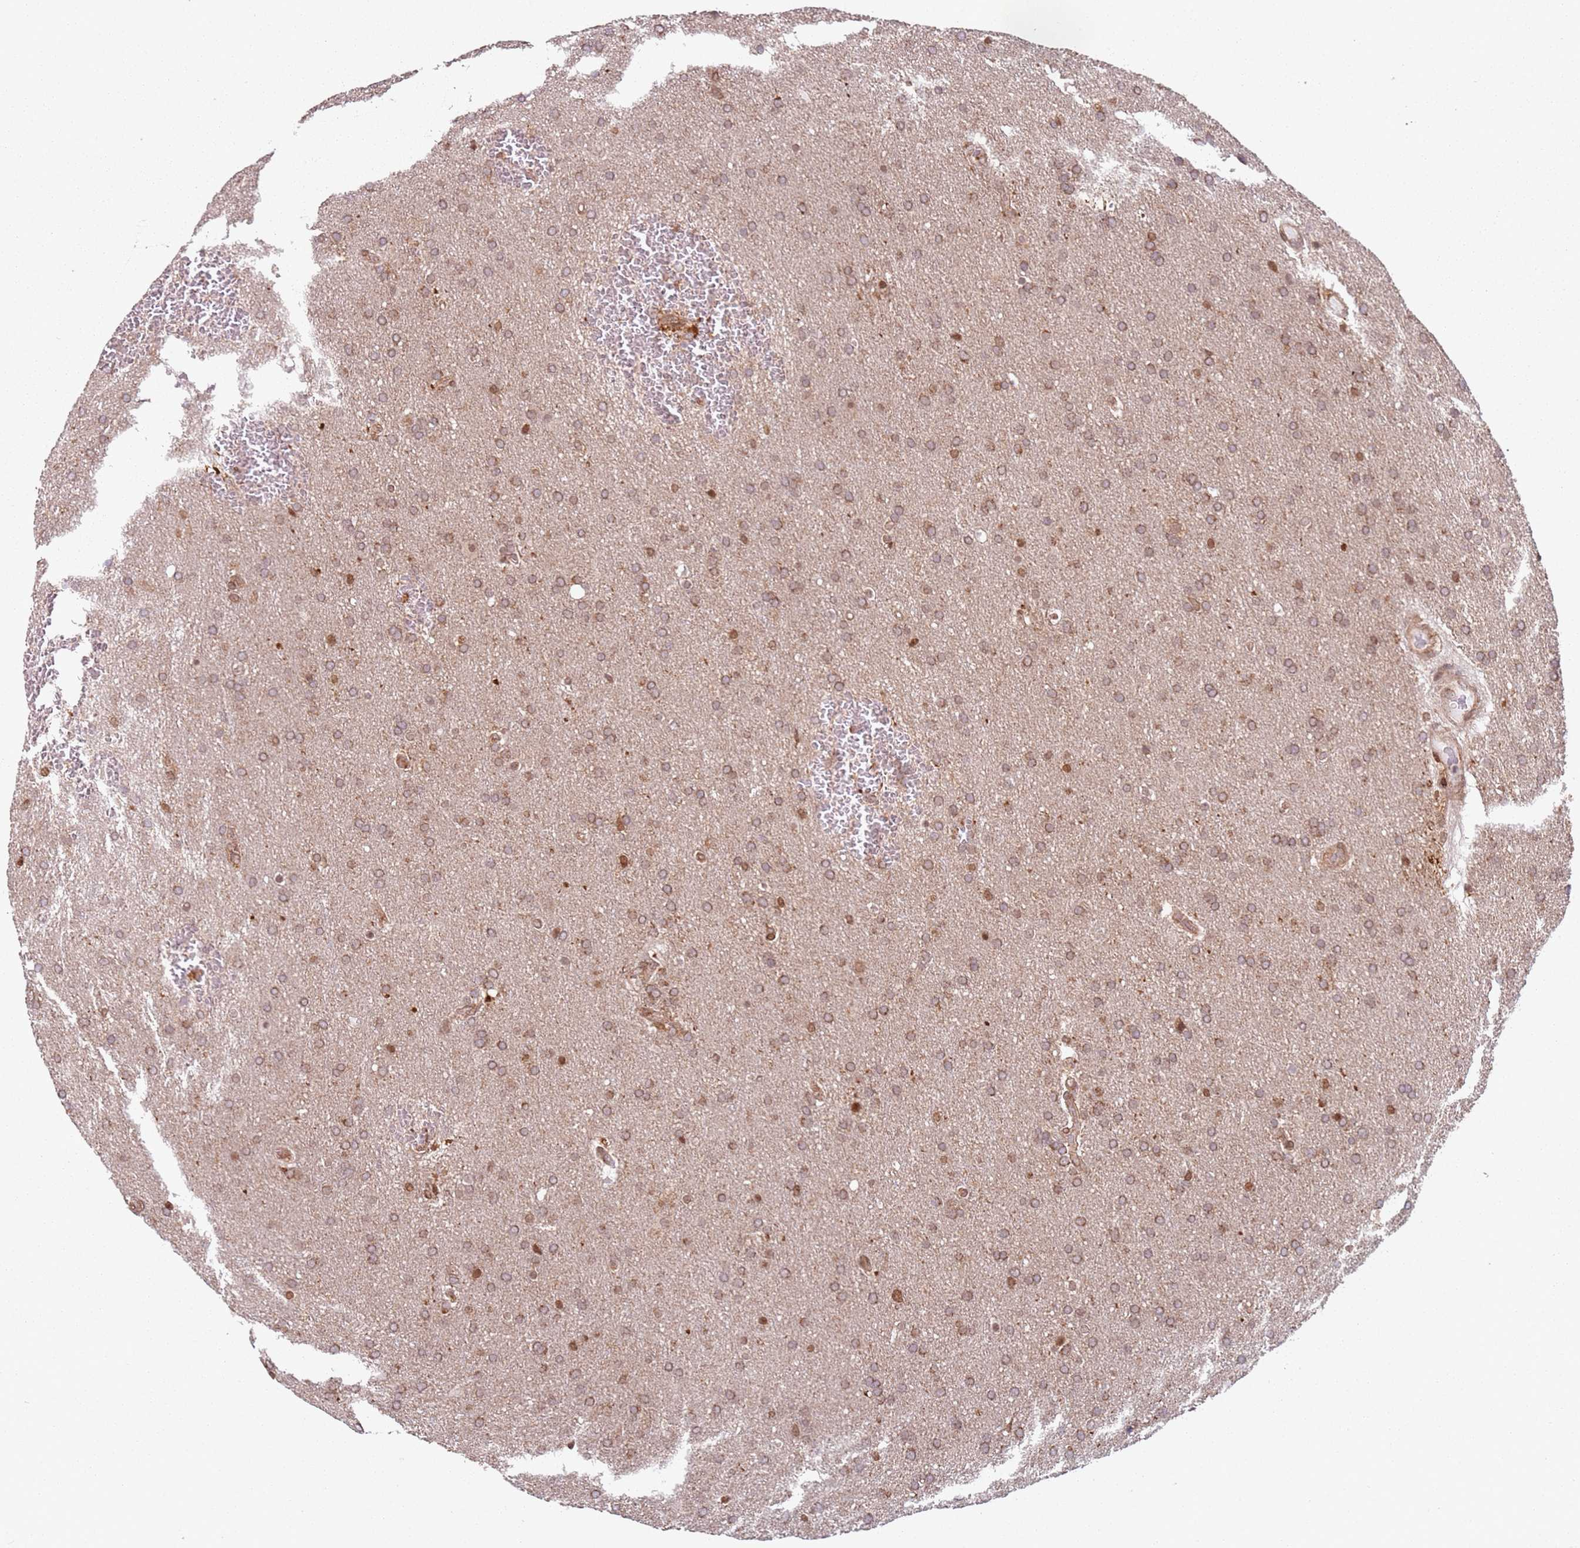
{"staining": {"intensity": "moderate", "quantity": "25%-75%", "location": "cytoplasmic/membranous"}, "tissue": "glioma", "cell_type": "Tumor cells", "image_type": "cancer", "snomed": [{"axis": "morphology", "description": "Glioma, malignant, Low grade"}, {"axis": "topography", "description": "Brain"}], "caption": "Immunohistochemical staining of human glioma displays medium levels of moderate cytoplasmic/membranous positivity in about 25%-75% of tumor cells.", "gene": "HNRNPLL", "patient": {"sex": "female", "age": 32}}